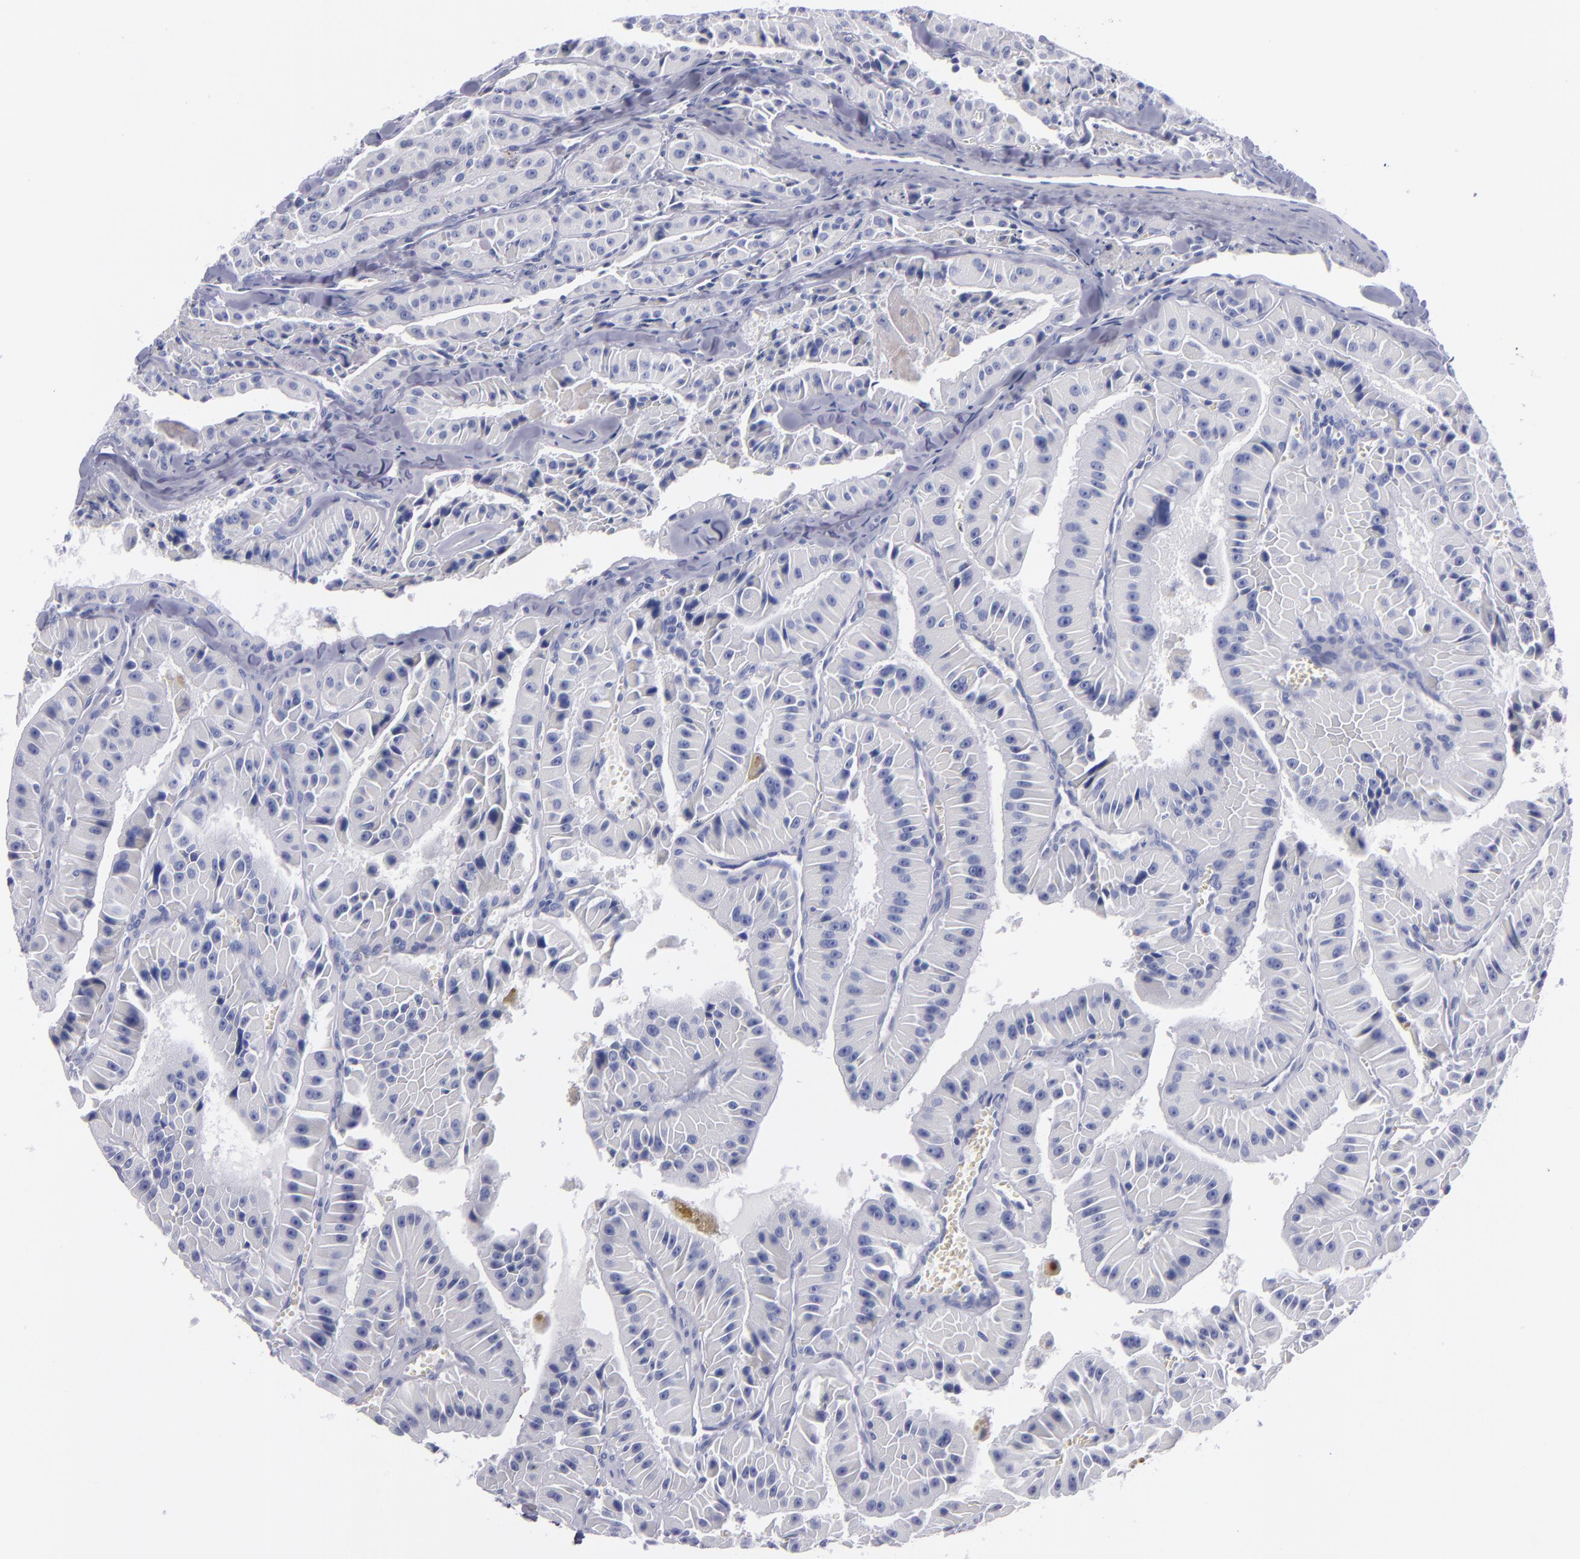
{"staining": {"intensity": "negative", "quantity": "none", "location": "none"}, "tissue": "thyroid cancer", "cell_type": "Tumor cells", "image_type": "cancer", "snomed": [{"axis": "morphology", "description": "Carcinoma, NOS"}, {"axis": "topography", "description": "Thyroid gland"}], "caption": "Immunohistochemistry (IHC) of thyroid cancer (carcinoma) shows no positivity in tumor cells.", "gene": "CD38", "patient": {"sex": "male", "age": 76}}